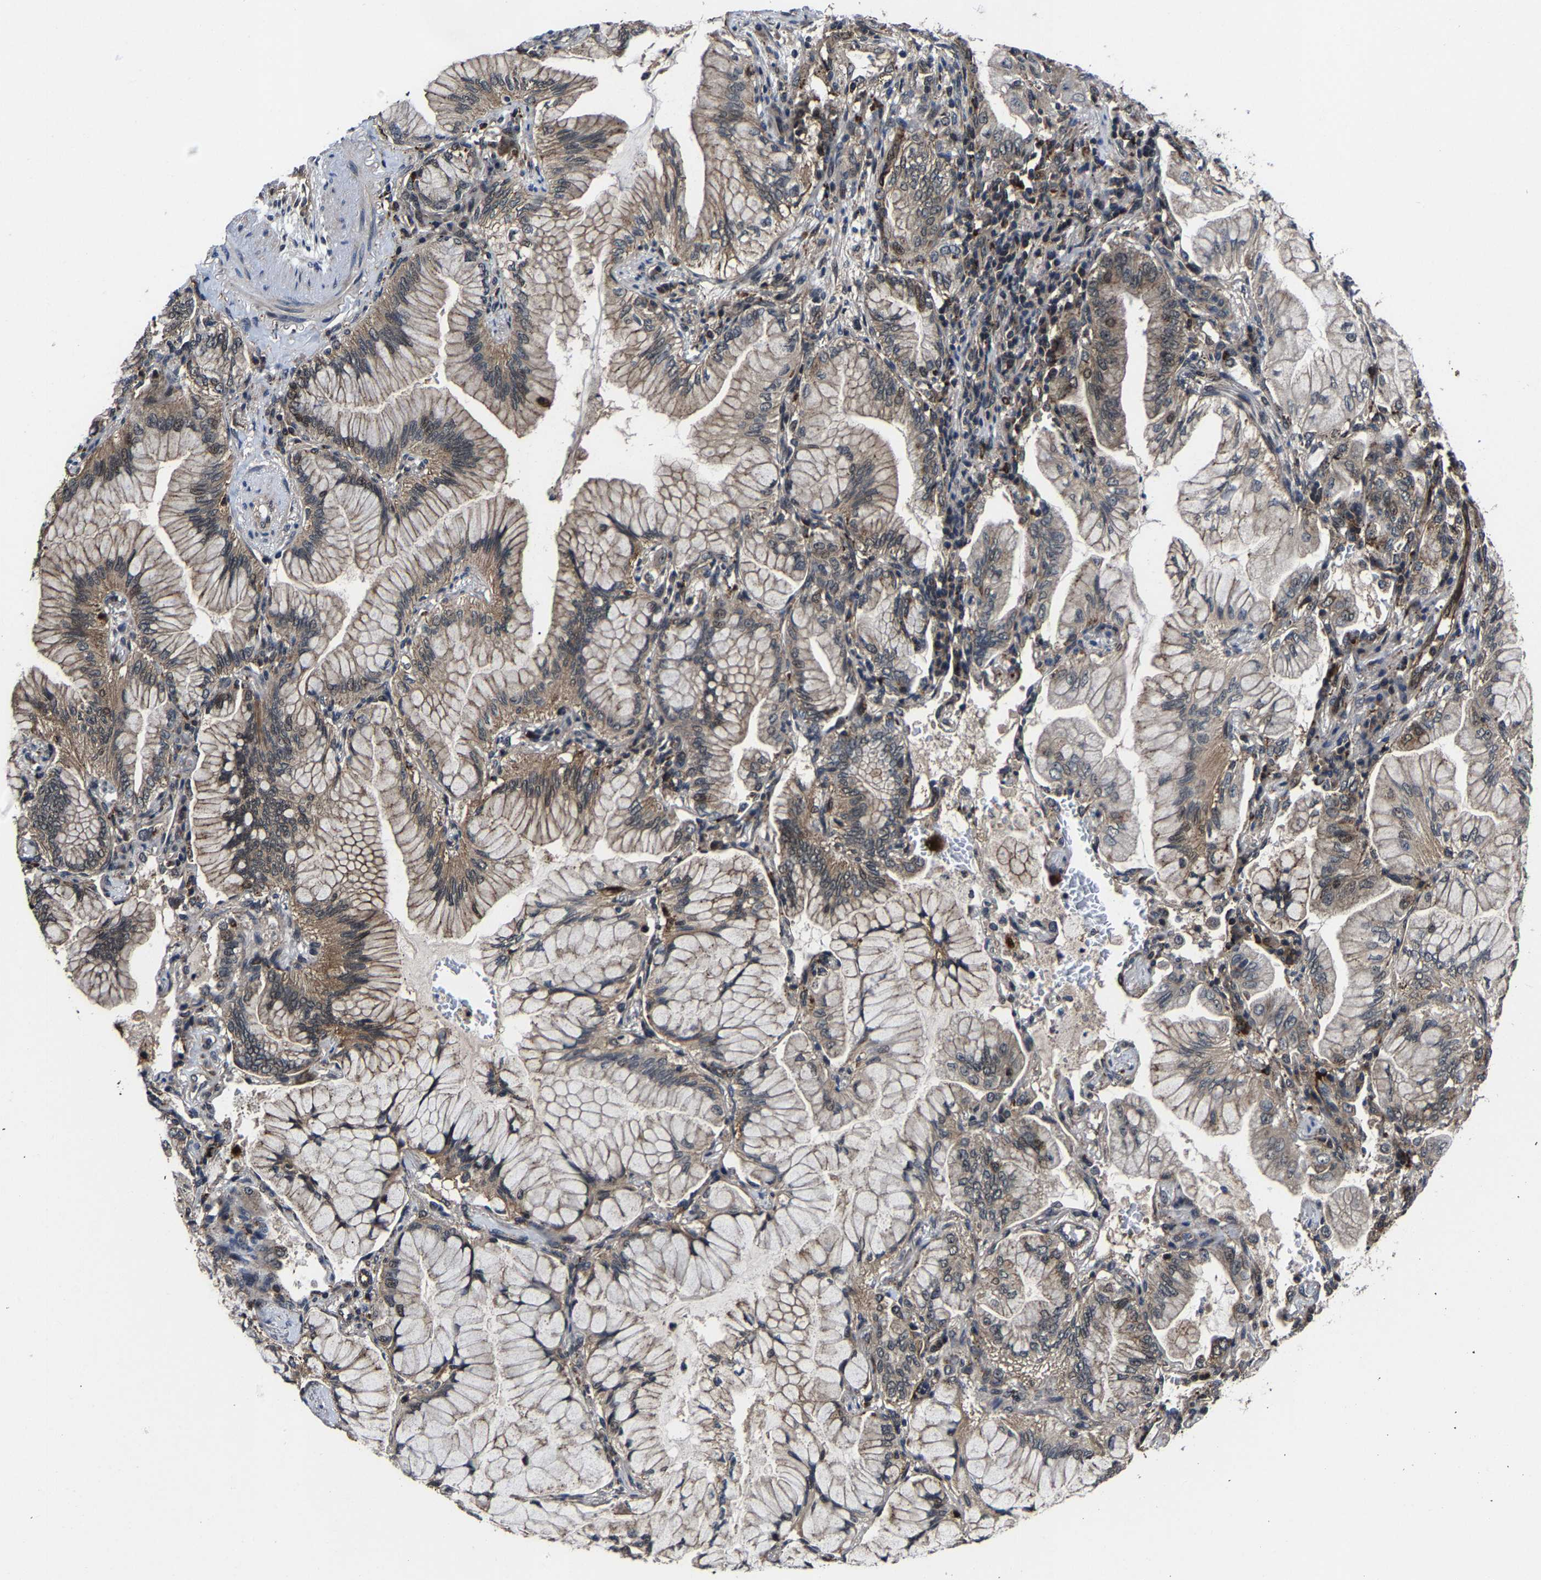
{"staining": {"intensity": "weak", "quantity": "25%-75%", "location": "cytoplasmic/membranous"}, "tissue": "lung cancer", "cell_type": "Tumor cells", "image_type": "cancer", "snomed": [{"axis": "morphology", "description": "Adenocarcinoma, NOS"}, {"axis": "topography", "description": "Lung"}], "caption": "The micrograph demonstrates staining of lung cancer (adenocarcinoma), revealing weak cytoplasmic/membranous protein positivity (brown color) within tumor cells.", "gene": "ZCCHC7", "patient": {"sex": "female", "age": 70}}